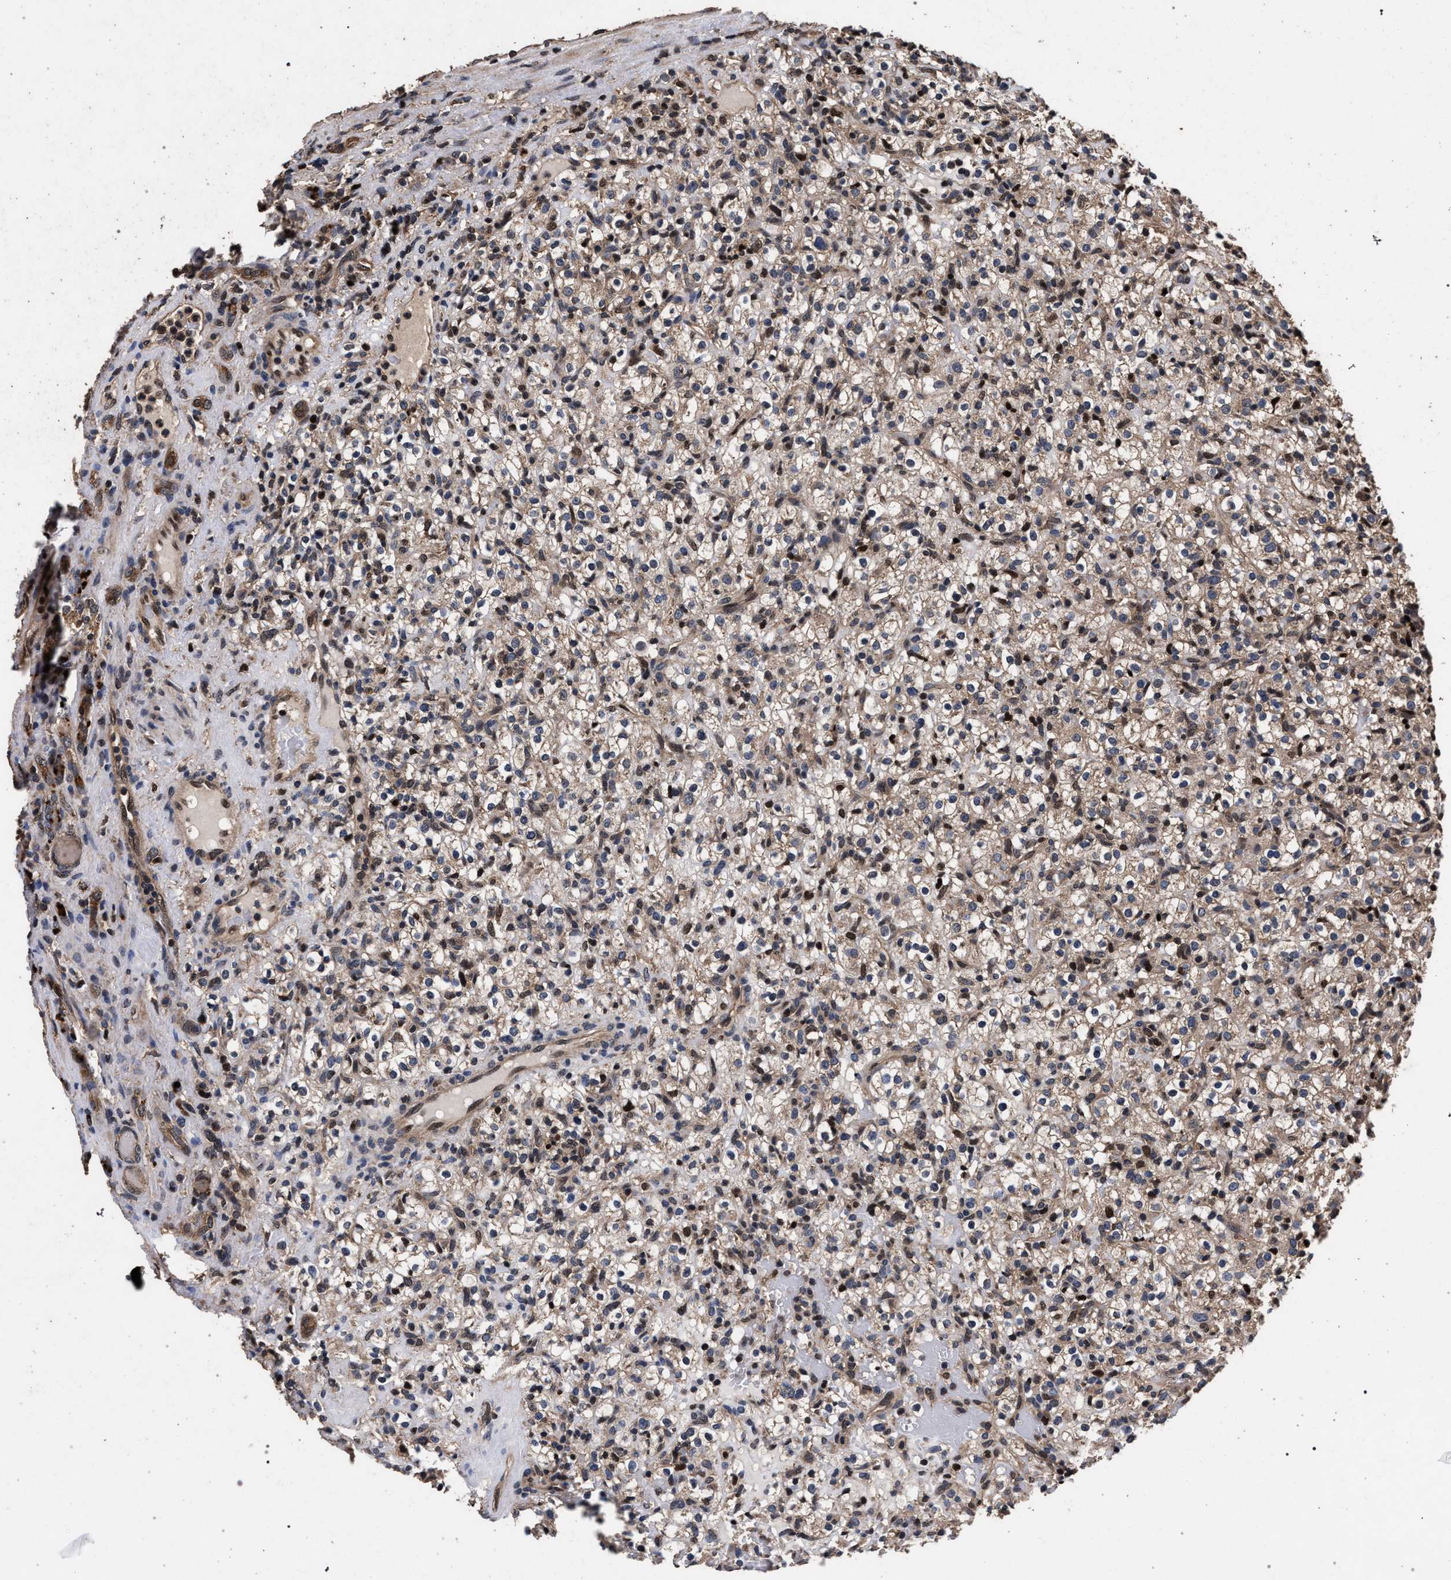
{"staining": {"intensity": "weak", "quantity": ">75%", "location": "cytoplasmic/membranous"}, "tissue": "renal cancer", "cell_type": "Tumor cells", "image_type": "cancer", "snomed": [{"axis": "morphology", "description": "Normal tissue, NOS"}, {"axis": "morphology", "description": "Adenocarcinoma, NOS"}, {"axis": "topography", "description": "Kidney"}], "caption": "Renal cancer stained for a protein (brown) shows weak cytoplasmic/membranous positive positivity in approximately >75% of tumor cells.", "gene": "ACOX1", "patient": {"sex": "female", "age": 72}}